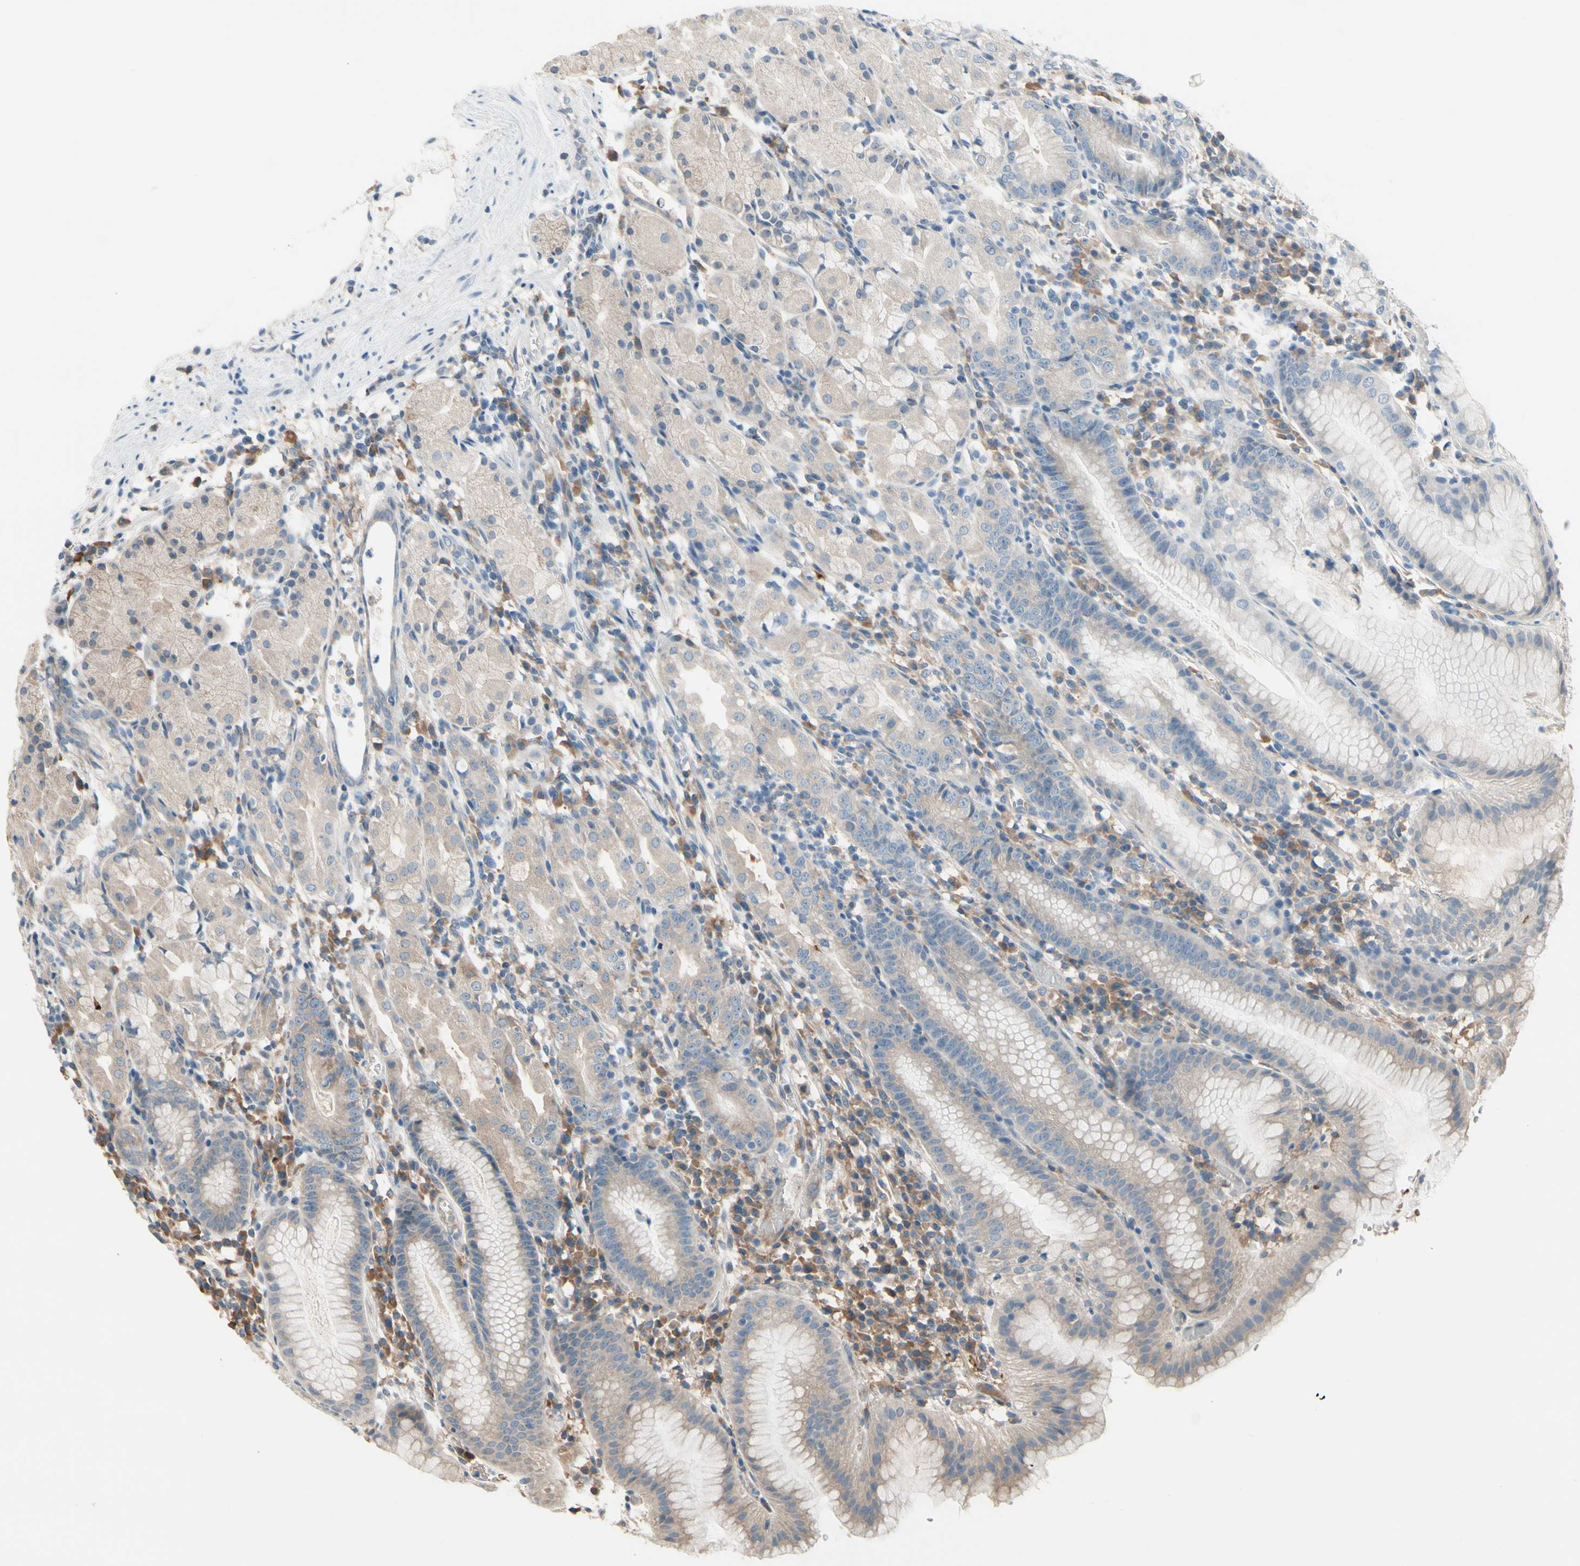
{"staining": {"intensity": "strong", "quantity": "<25%", "location": "cytoplasmic/membranous"}, "tissue": "stomach", "cell_type": "Glandular cells", "image_type": "normal", "snomed": [{"axis": "morphology", "description": "Normal tissue, NOS"}, {"axis": "topography", "description": "Stomach"}, {"axis": "topography", "description": "Stomach, lower"}], "caption": "Protein expression analysis of normal stomach displays strong cytoplasmic/membranous positivity in approximately <25% of glandular cells.", "gene": "SNX29", "patient": {"sex": "female", "age": 75}}